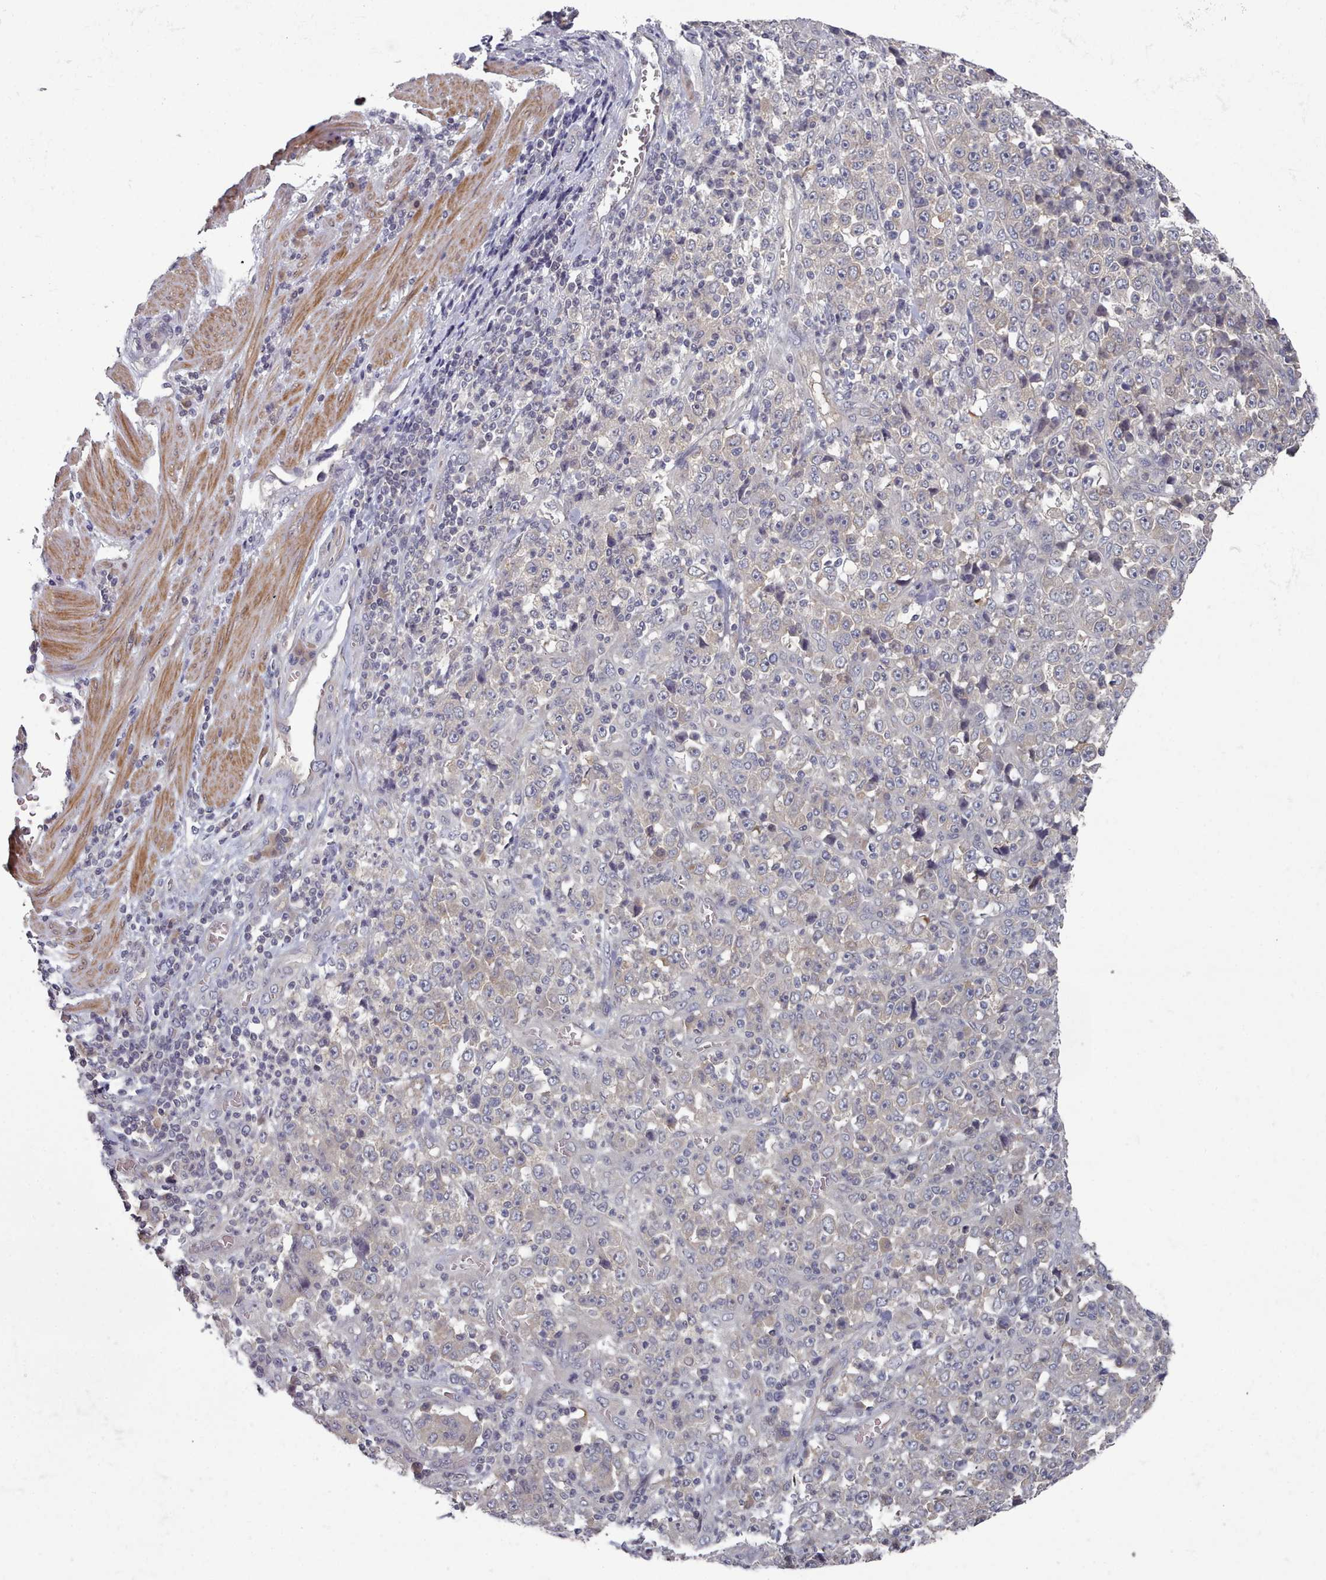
{"staining": {"intensity": "negative", "quantity": "none", "location": "none"}, "tissue": "stomach cancer", "cell_type": "Tumor cells", "image_type": "cancer", "snomed": [{"axis": "morphology", "description": "Normal tissue, NOS"}, {"axis": "morphology", "description": "Adenocarcinoma, NOS"}, {"axis": "topography", "description": "Stomach, upper"}, {"axis": "topography", "description": "Stomach"}], "caption": "An immunohistochemistry micrograph of adenocarcinoma (stomach) is shown. There is no staining in tumor cells of adenocarcinoma (stomach).", "gene": "HYAL3", "patient": {"sex": "male", "age": 59}}